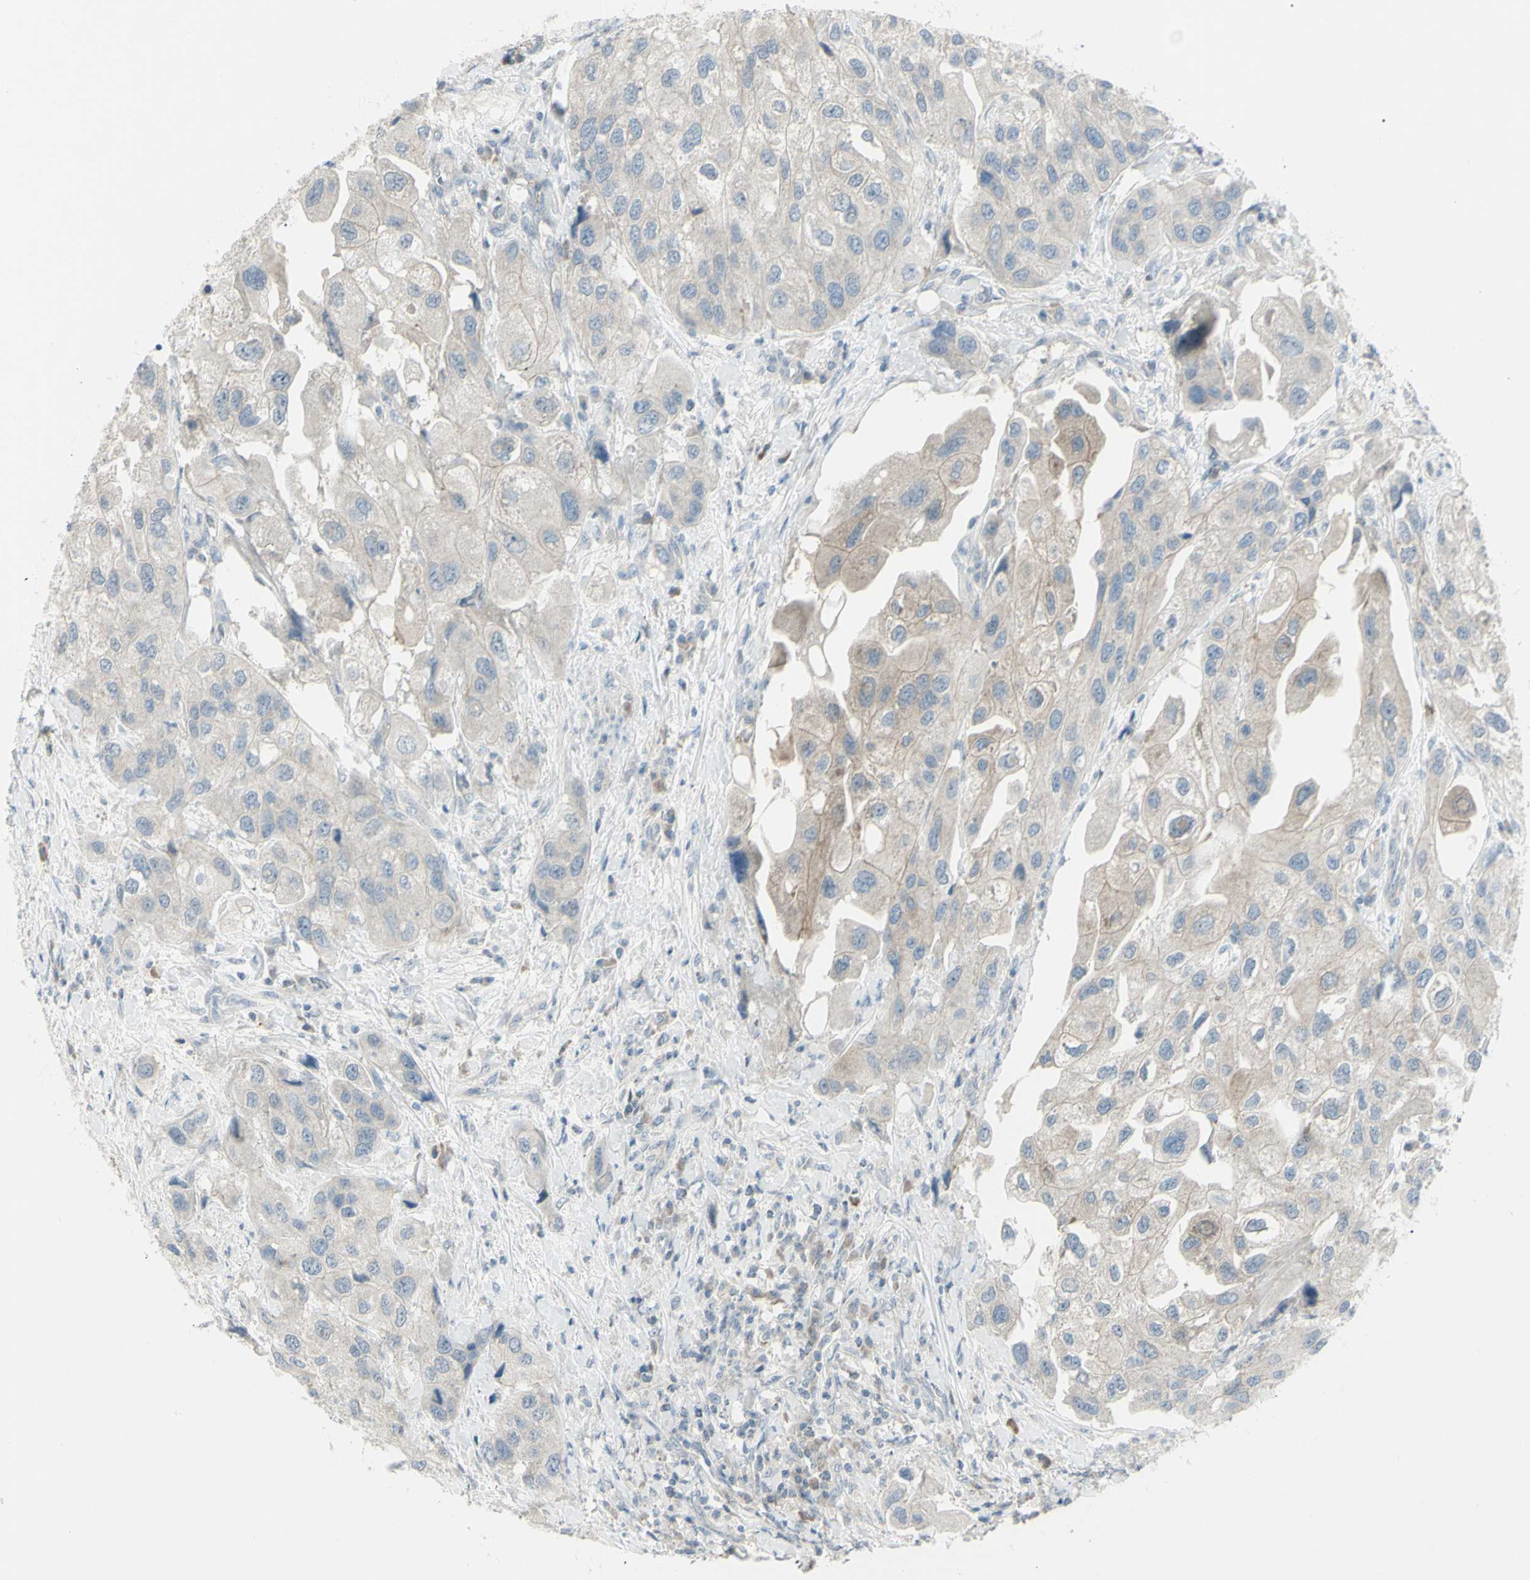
{"staining": {"intensity": "weak", "quantity": ">75%", "location": "cytoplasmic/membranous"}, "tissue": "urothelial cancer", "cell_type": "Tumor cells", "image_type": "cancer", "snomed": [{"axis": "morphology", "description": "Urothelial carcinoma, High grade"}, {"axis": "topography", "description": "Urinary bladder"}], "caption": "Urothelial cancer stained with a brown dye shows weak cytoplasmic/membranous positive staining in approximately >75% of tumor cells.", "gene": "SH3GL2", "patient": {"sex": "female", "age": 64}}